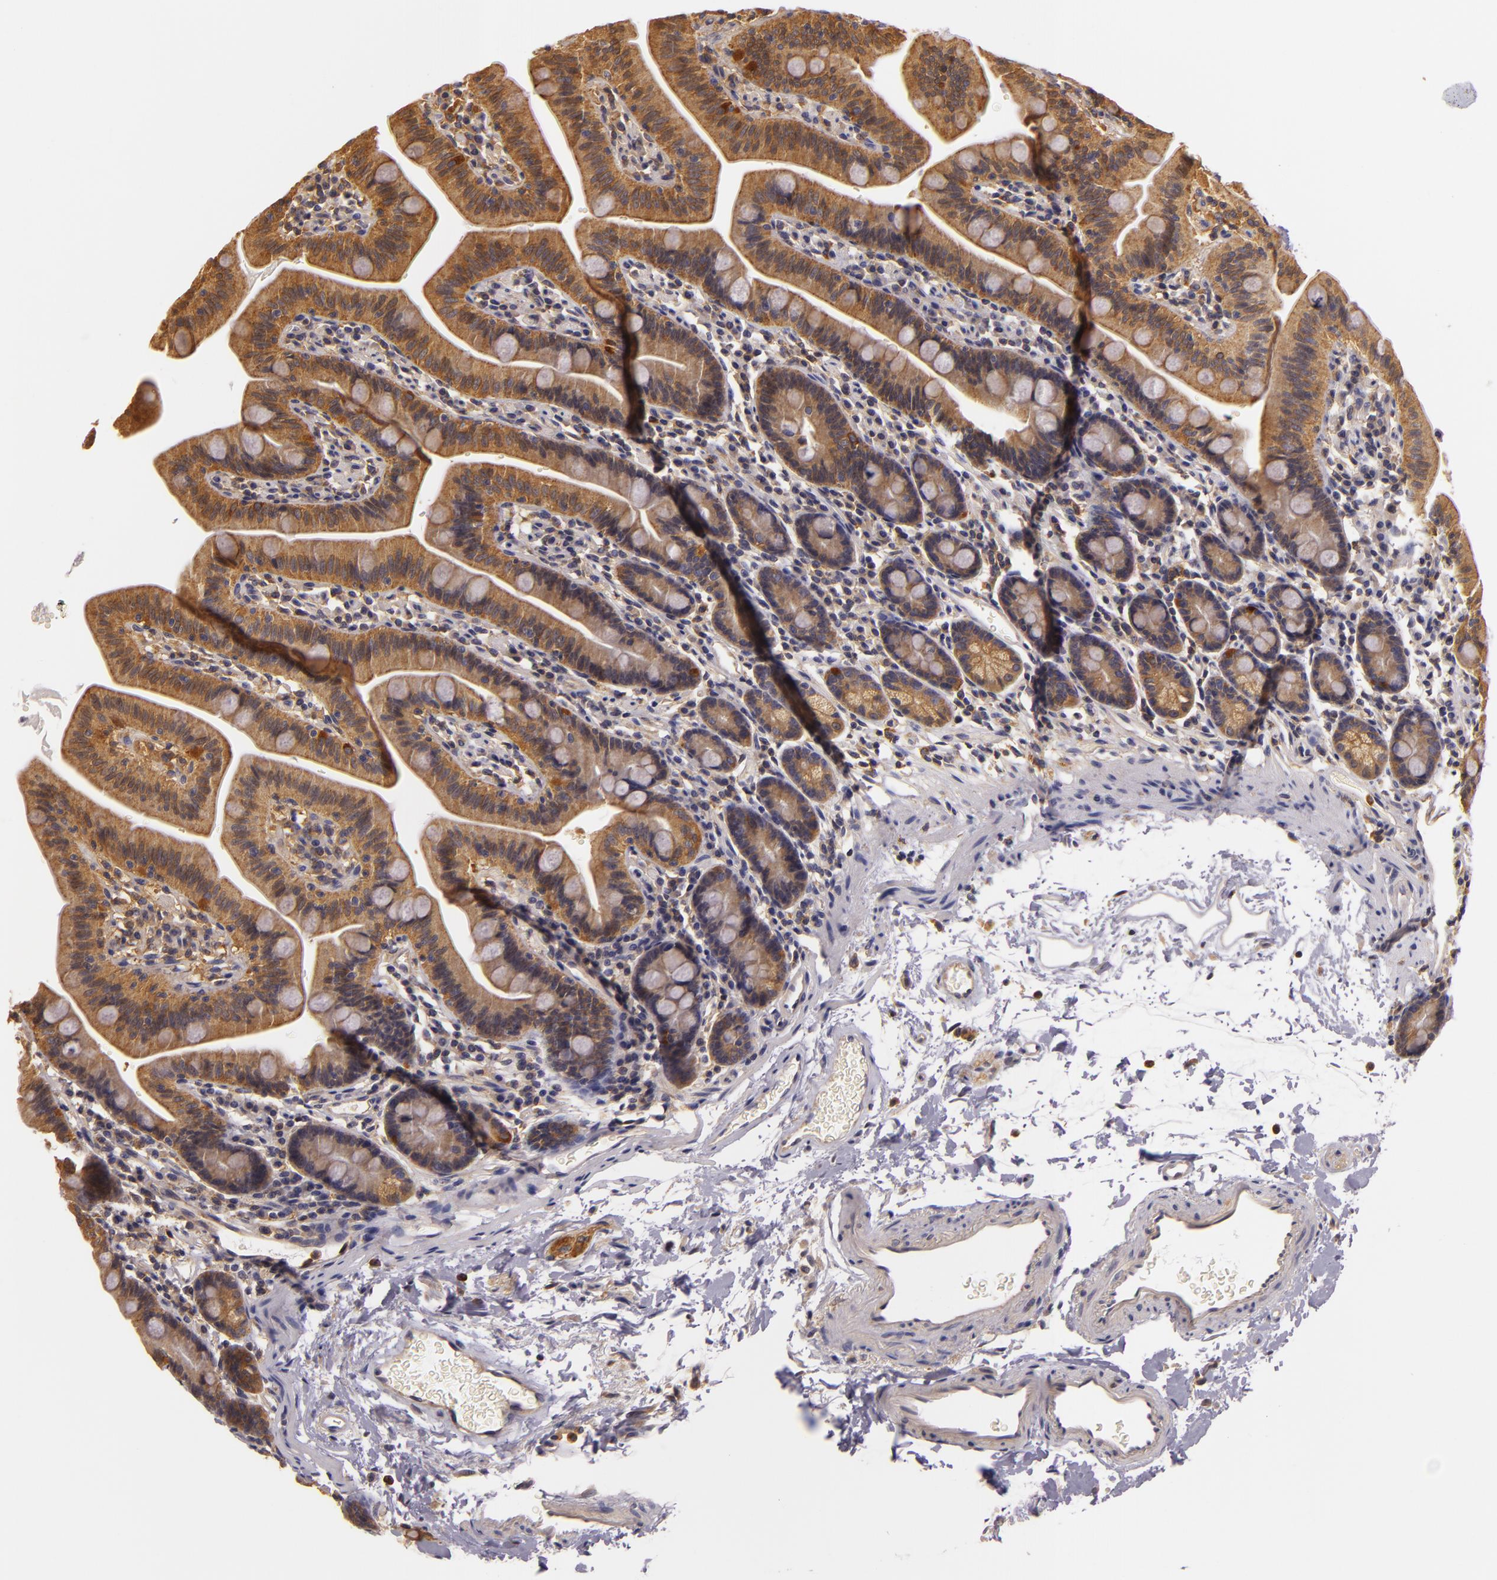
{"staining": {"intensity": "strong", "quantity": ">75%", "location": "cytoplasmic/membranous"}, "tissue": "small intestine", "cell_type": "Glandular cells", "image_type": "normal", "snomed": [{"axis": "morphology", "description": "Normal tissue, NOS"}, {"axis": "topography", "description": "Small intestine"}], "caption": "Glandular cells demonstrate high levels of strong cytoplasmic/membranous staining in approximately >75% of cells in normal human small intestine. Nuclei are stained in blue.", "gene": "TOM1", "patient": {"sex": "male", "age": 79}}